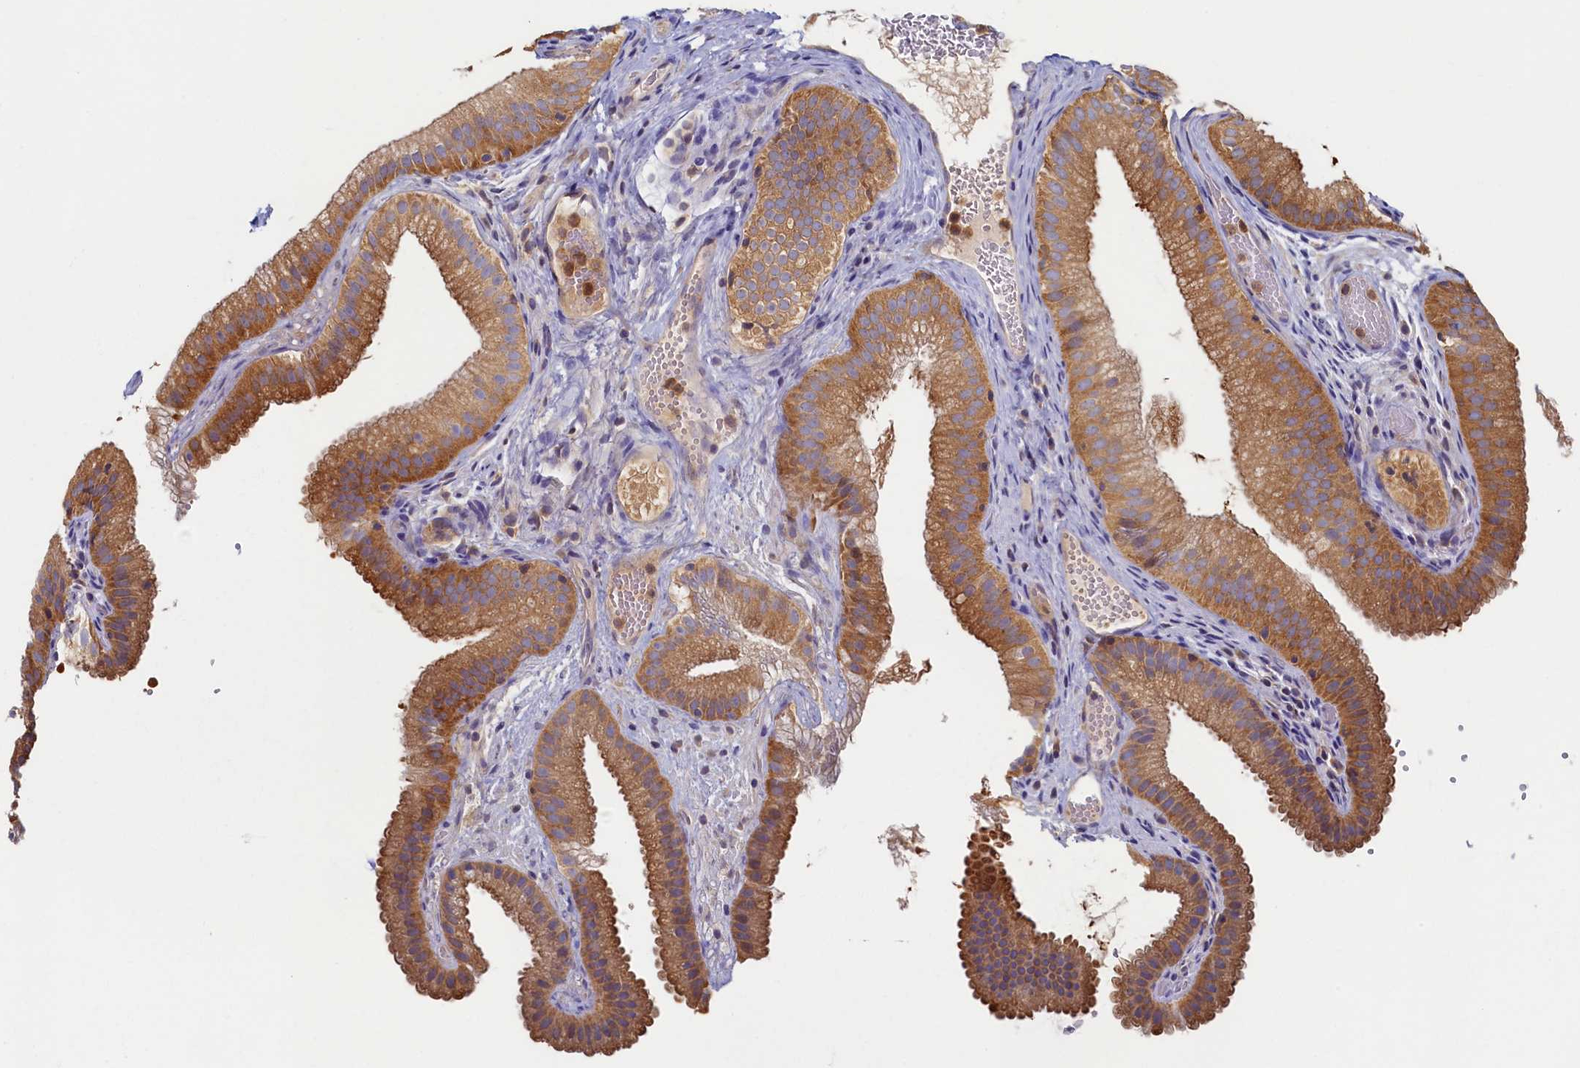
{"staining": {"intensity": "moderate", "quantity": ">75%", "location": "cytoplasmic/membranous"}, "tissue": "gallbladder", "cell_type": "Glandular cells", "image_type": "normal", "snomed": [{"axis": "morphology", "description": "Normal tissue, NOS"}, {"axis": "topography", "description": "Gallbladder"}], "caption": "Protein analysis of normal gallbladder displays moderate cytoplasmic/membranous staining in approximately >75% of glandular cells.", "gene": "TIMM8B", "patient": {"sex": "female", "age": 30}}